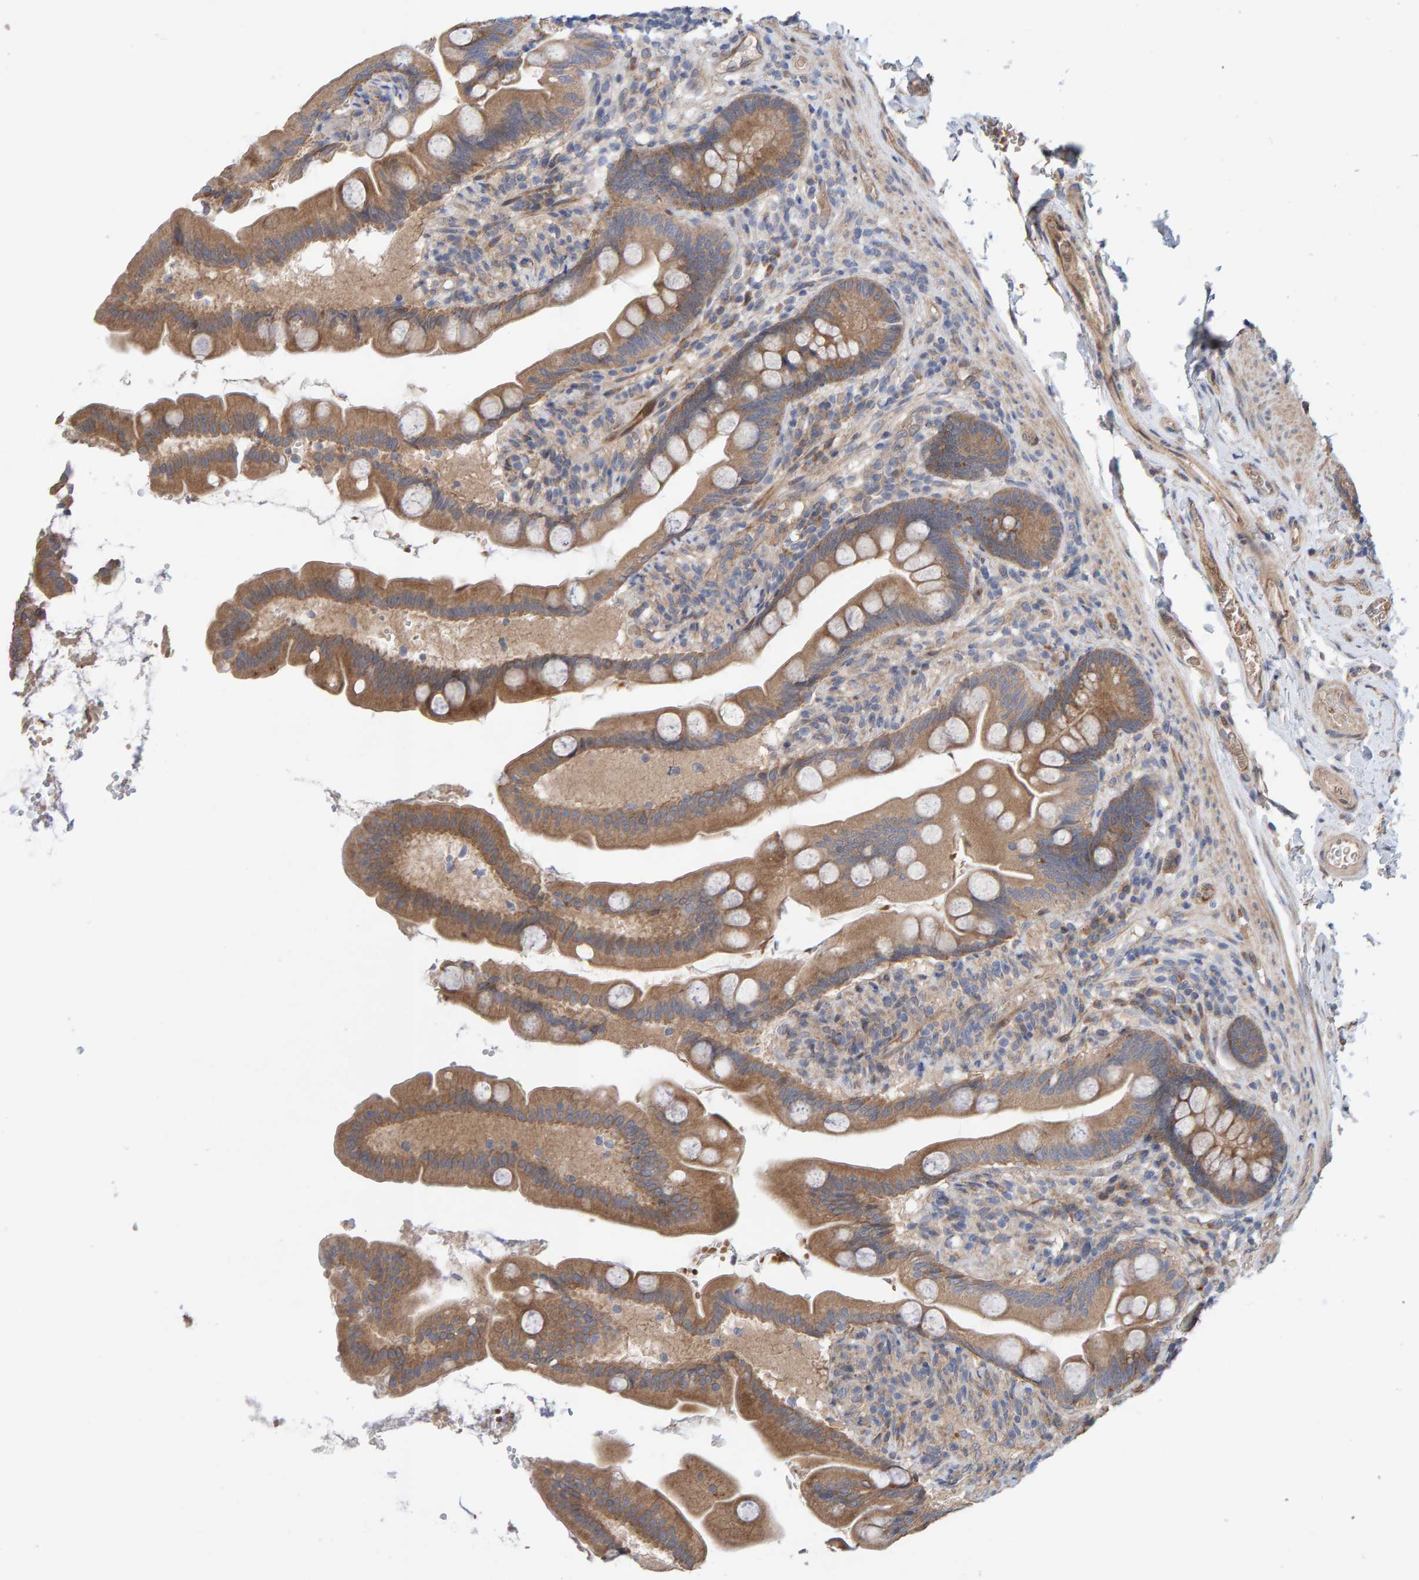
{"staining": {"intensity": "moderate", "quantity": ">75%", "location": "cytoplasmic/membranous"}, "tissue": "small intestine", "cell_type": "Glandular cells", "image_type": "normal", "snomed": [{"axis": "morphology", "description": "Normal tissue, NOS"}, {"axis": "topography", "description": "Small intestine"}], "caption": "Human small intestine stained with a brown dye exhibits moderate cytoplasmic/membranous positive positivity in approximately >75% of glandular cells.", "gene": "LRSAM1", "patient": {"sex": "female", "age": 56}}